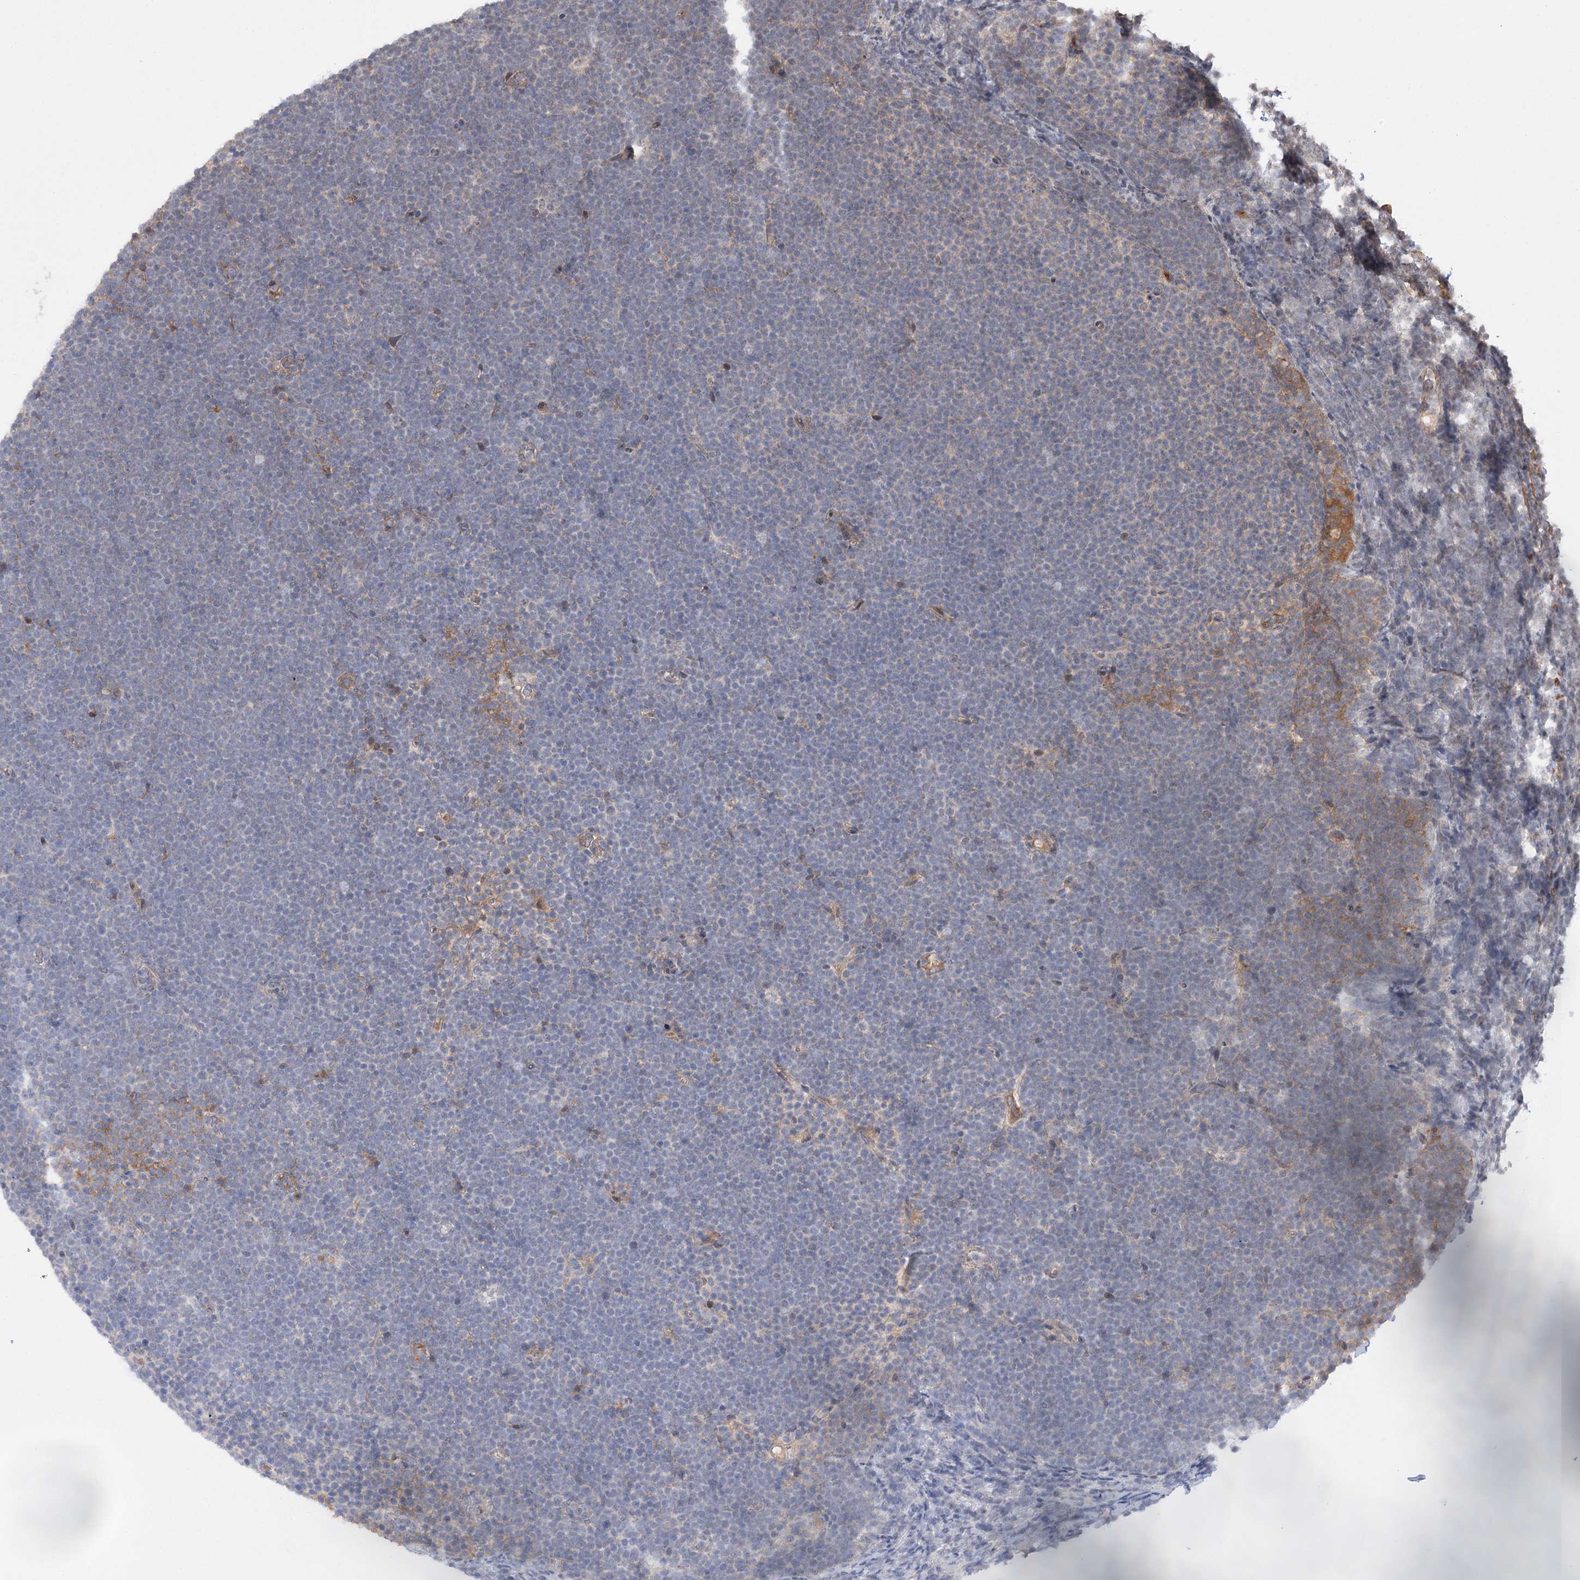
{"staining": {"intensity": "negative", "quantity": "none", "location": "none"}, "tissue": "lymphoma", "cell_type": "Tumor cells", "image_type": "cancer", "snomed": [{"axis": "morphology", "description": "Malignant lymphoma, non-Hodgkin's type, High grade"}, {"axis": "topography", "description": "Lymph node"}], "caption": "Immunohistochemistry (IHC) image of lymphoma stained for a protein (brown), which displays no positivity in tumor cells.", "gene": "TENM2", "patient": {"sex": "male", "age": 13}}